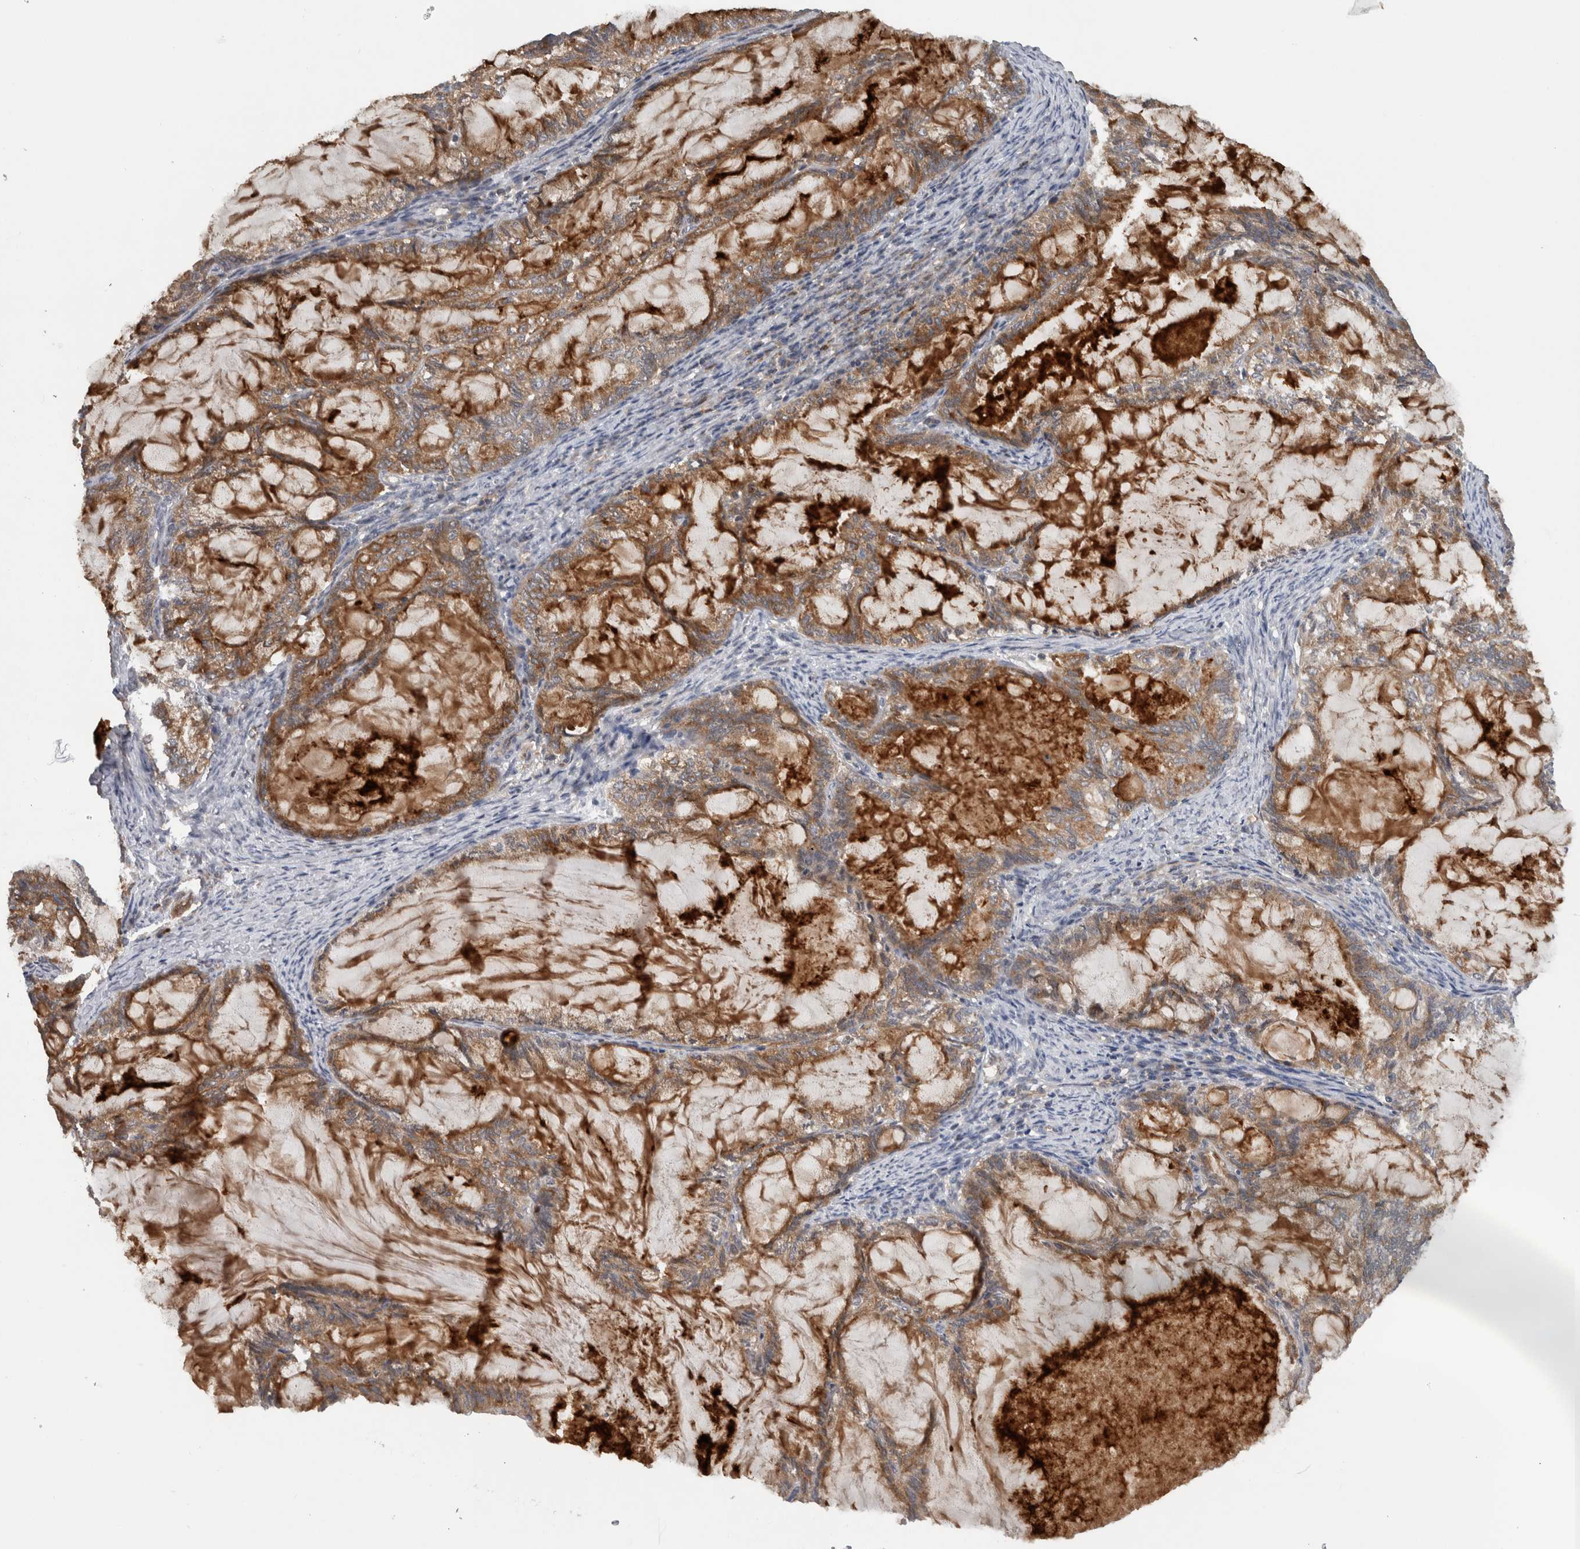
{"staining": {"intensity": "moderate", "quantity": ">75%", "location": "cytoplasmic/membranous"}, "tissue": "endometrial cancer", "cell_type": "Tumor cells", "image_type": "cancer", "snomed": [{"axis": "morphology", "description": "Adenocarcinoma, NOS"}, {"axis": "topography", "description": "Endometrium"}], "caption": "Adenocarcinoma (endometrial) stained for a protein demonstrates moderate cytoplasmic/membranous positivity in tumor cells.", "gene": "PDCD2", "patient": {"sex": "female", "age": 86}}